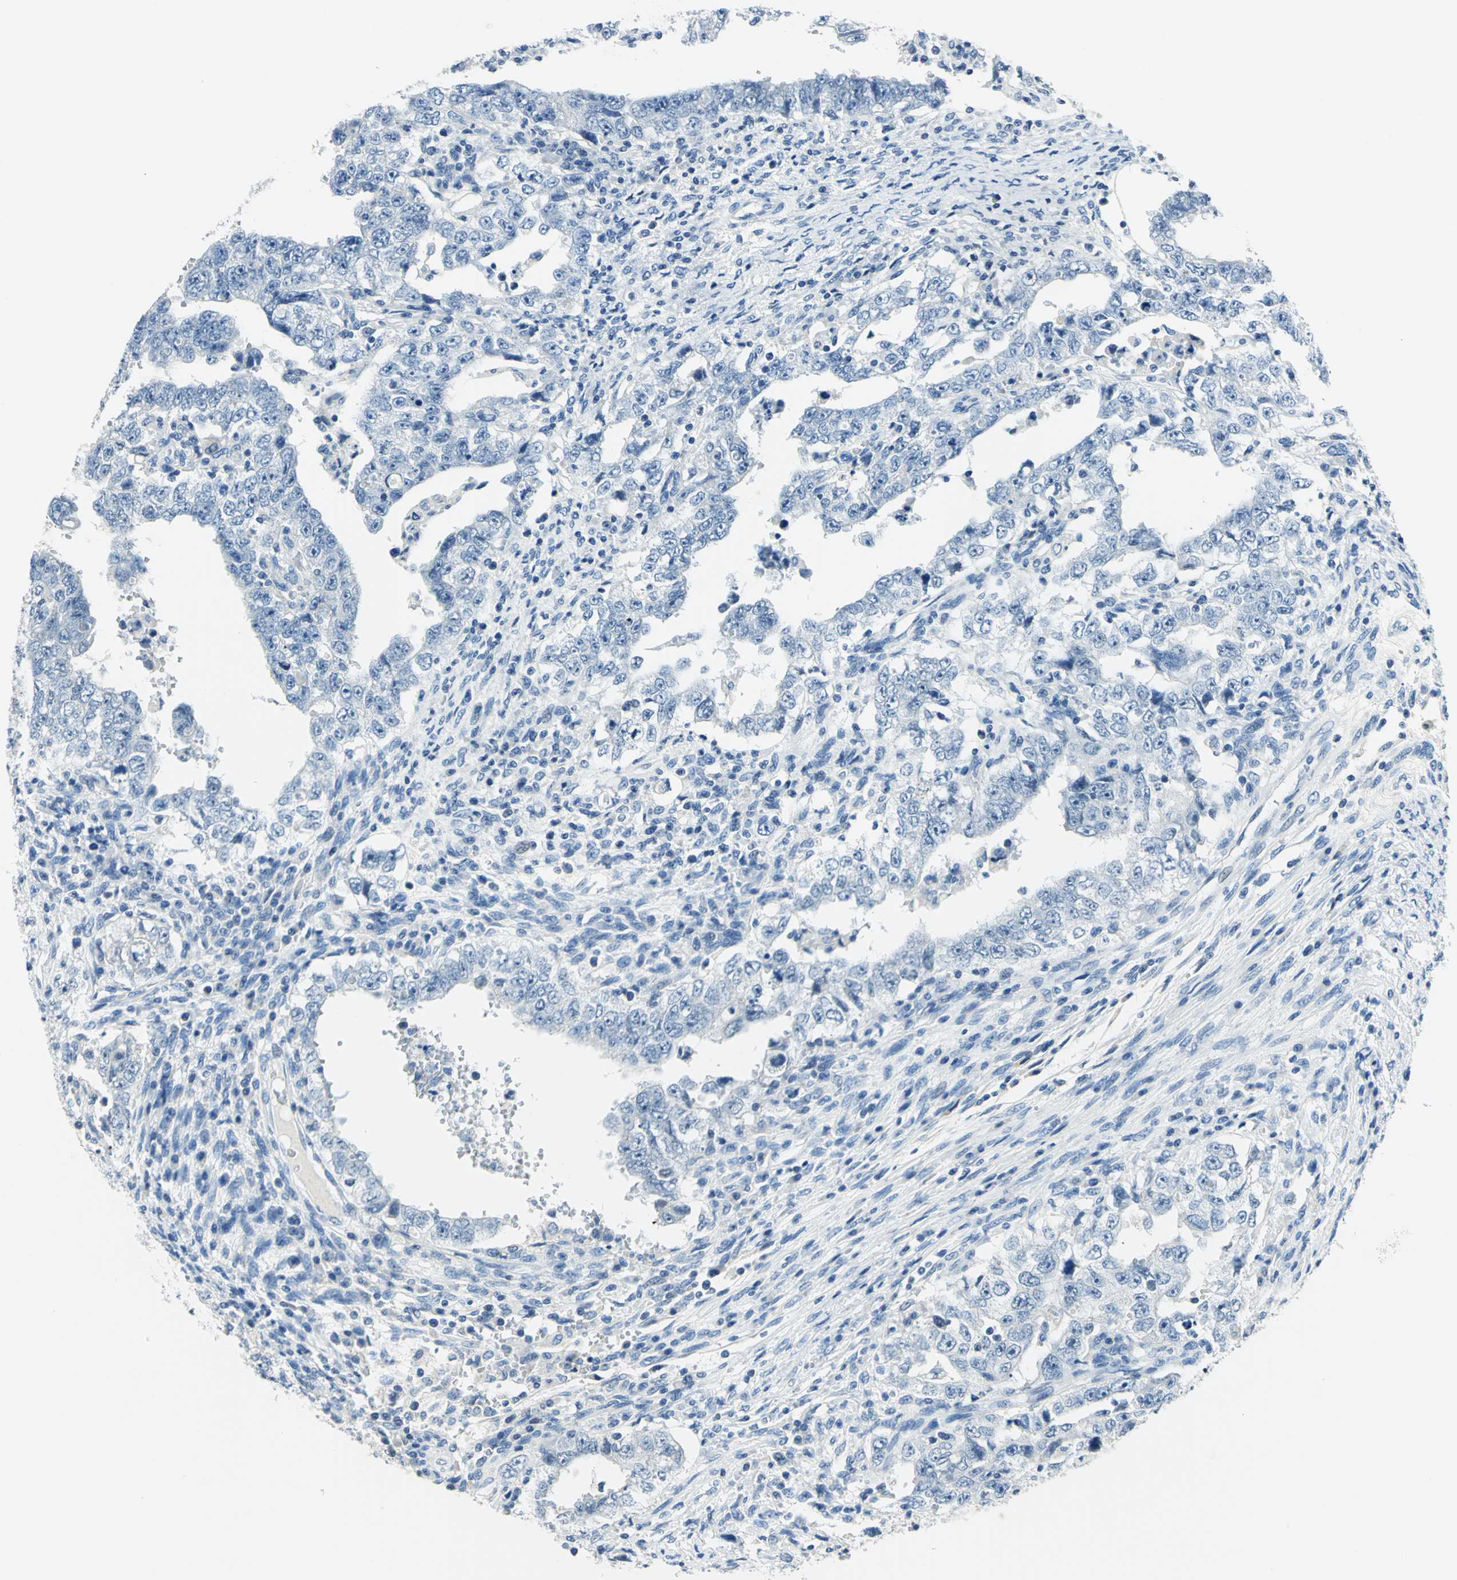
{"staining": {"intensity": "negative", "quantity": "none", "location": "none"}, "tissue": "testis cancer", "cell_type": "Tumor cells", "image_type": "cancer", "snomed": [{"axis": "morphology", "description": "Carcinoma, Embryonal, NOS"}, {"axis": "topography", "description": "Testis"}], "caption": "A high-resolution micrograph shows immunohistochemistry (IHC) staining of testis cancer, which demonstrates no significant positivity in tumor cells. (DAB IHC with hematoxylin counter stain).", "gene": "RAD17", "patient": {"sex": "male", "age": 26}}